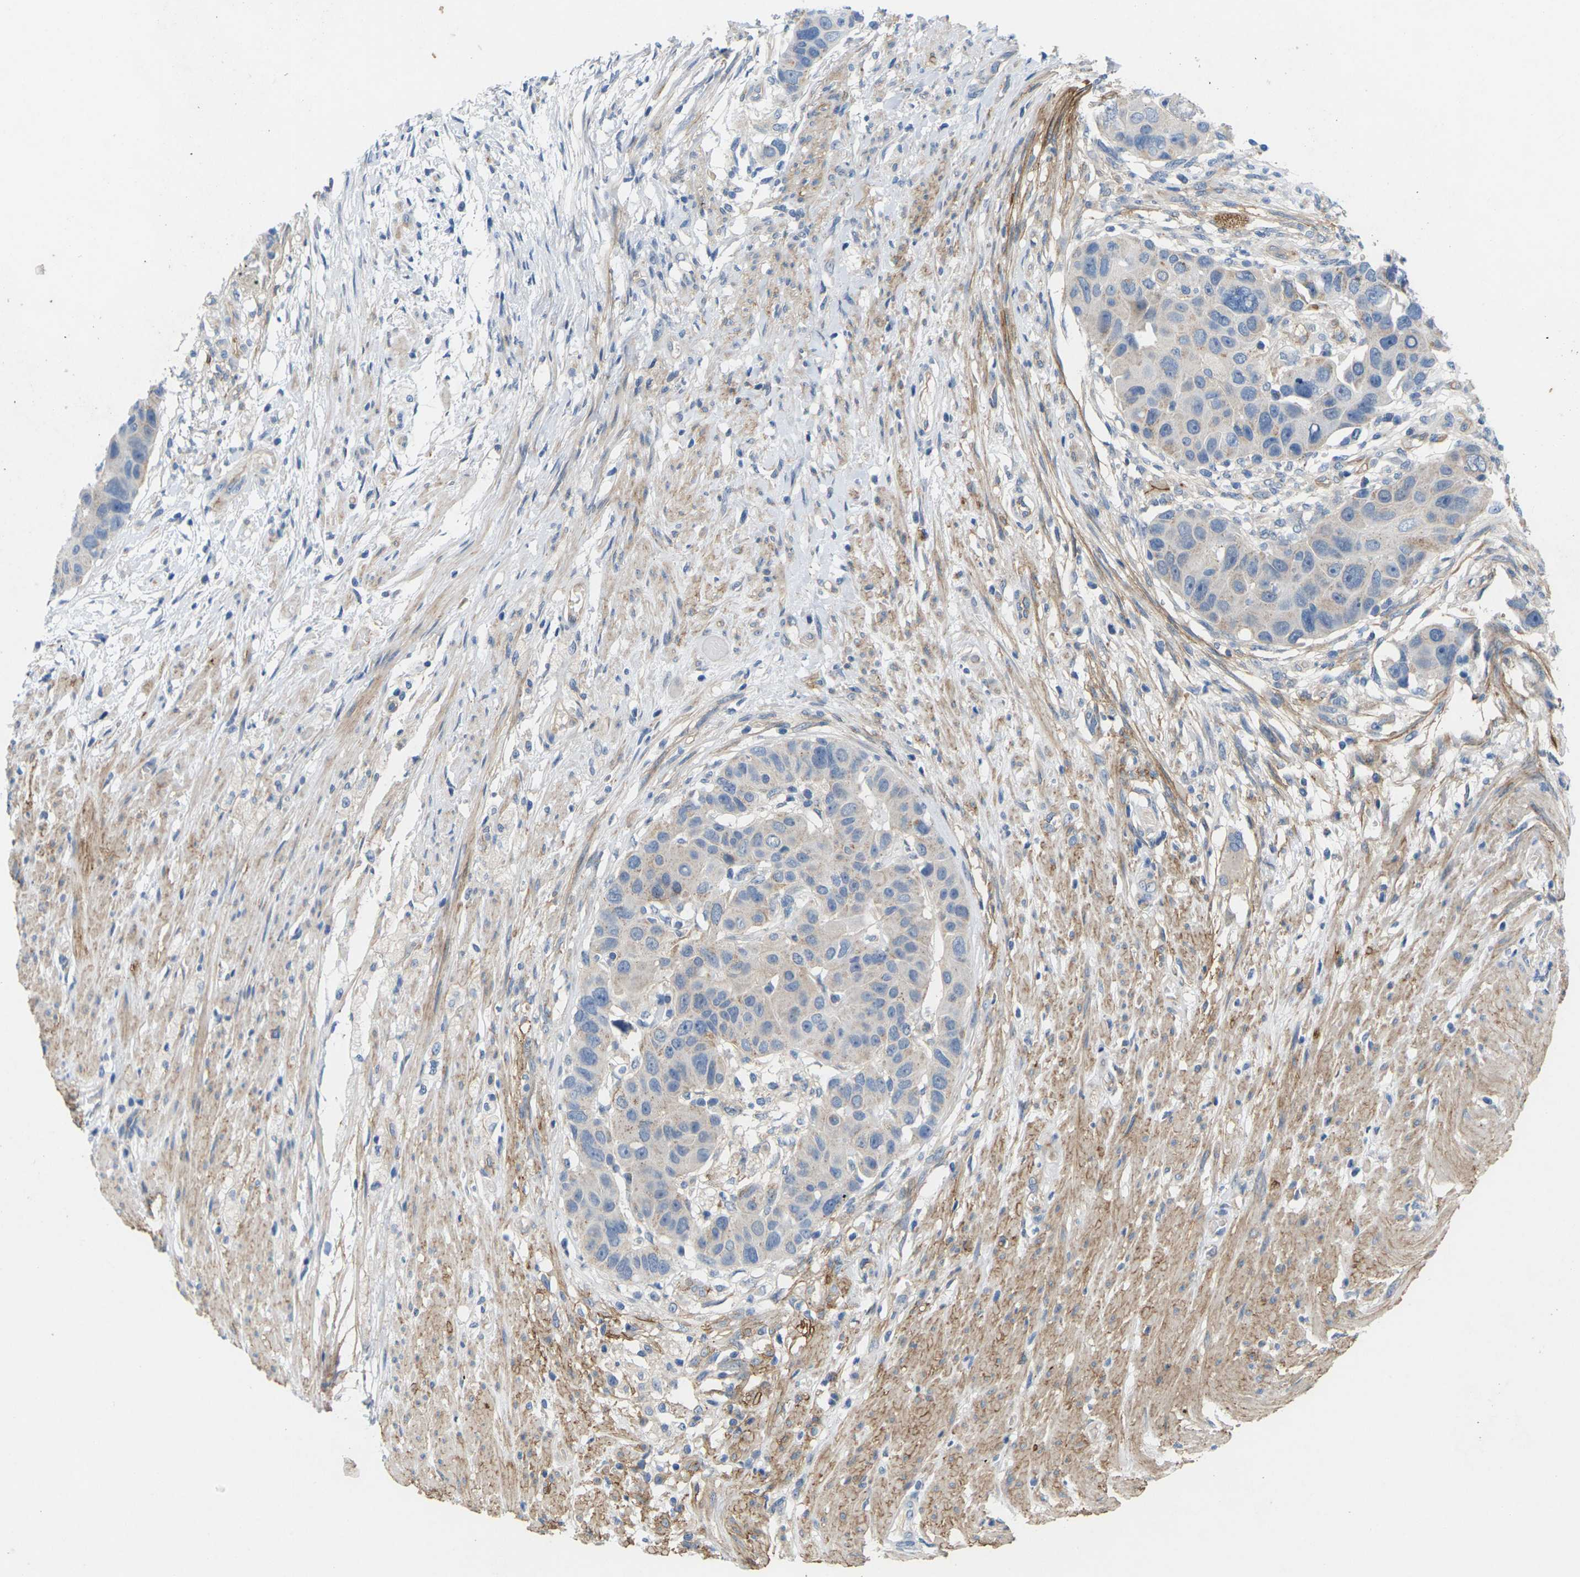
{"staining": {"intensity": "weak", "quantity": "25%-75%", "location": "cytoplasmic/membranous"}, "tissue": "colorectal cancer", "cell_type": "Tumor cells", "image_type": "cancer", "snomed": [{"axis": "morphology", "description": "Adenocarcinoma, NOS"}, {"axis": "topography", "description": "Rectum"}], "caption": "Colorectal cancer (adenocarcinoma) tissue displays weak cytoplasmic/membranous staining in approximately 25%-75% of tumor cells, visualized by immunohistochemistry.", "gene": "ITGA5", "patient": {"sex": "male", "age": 51}}